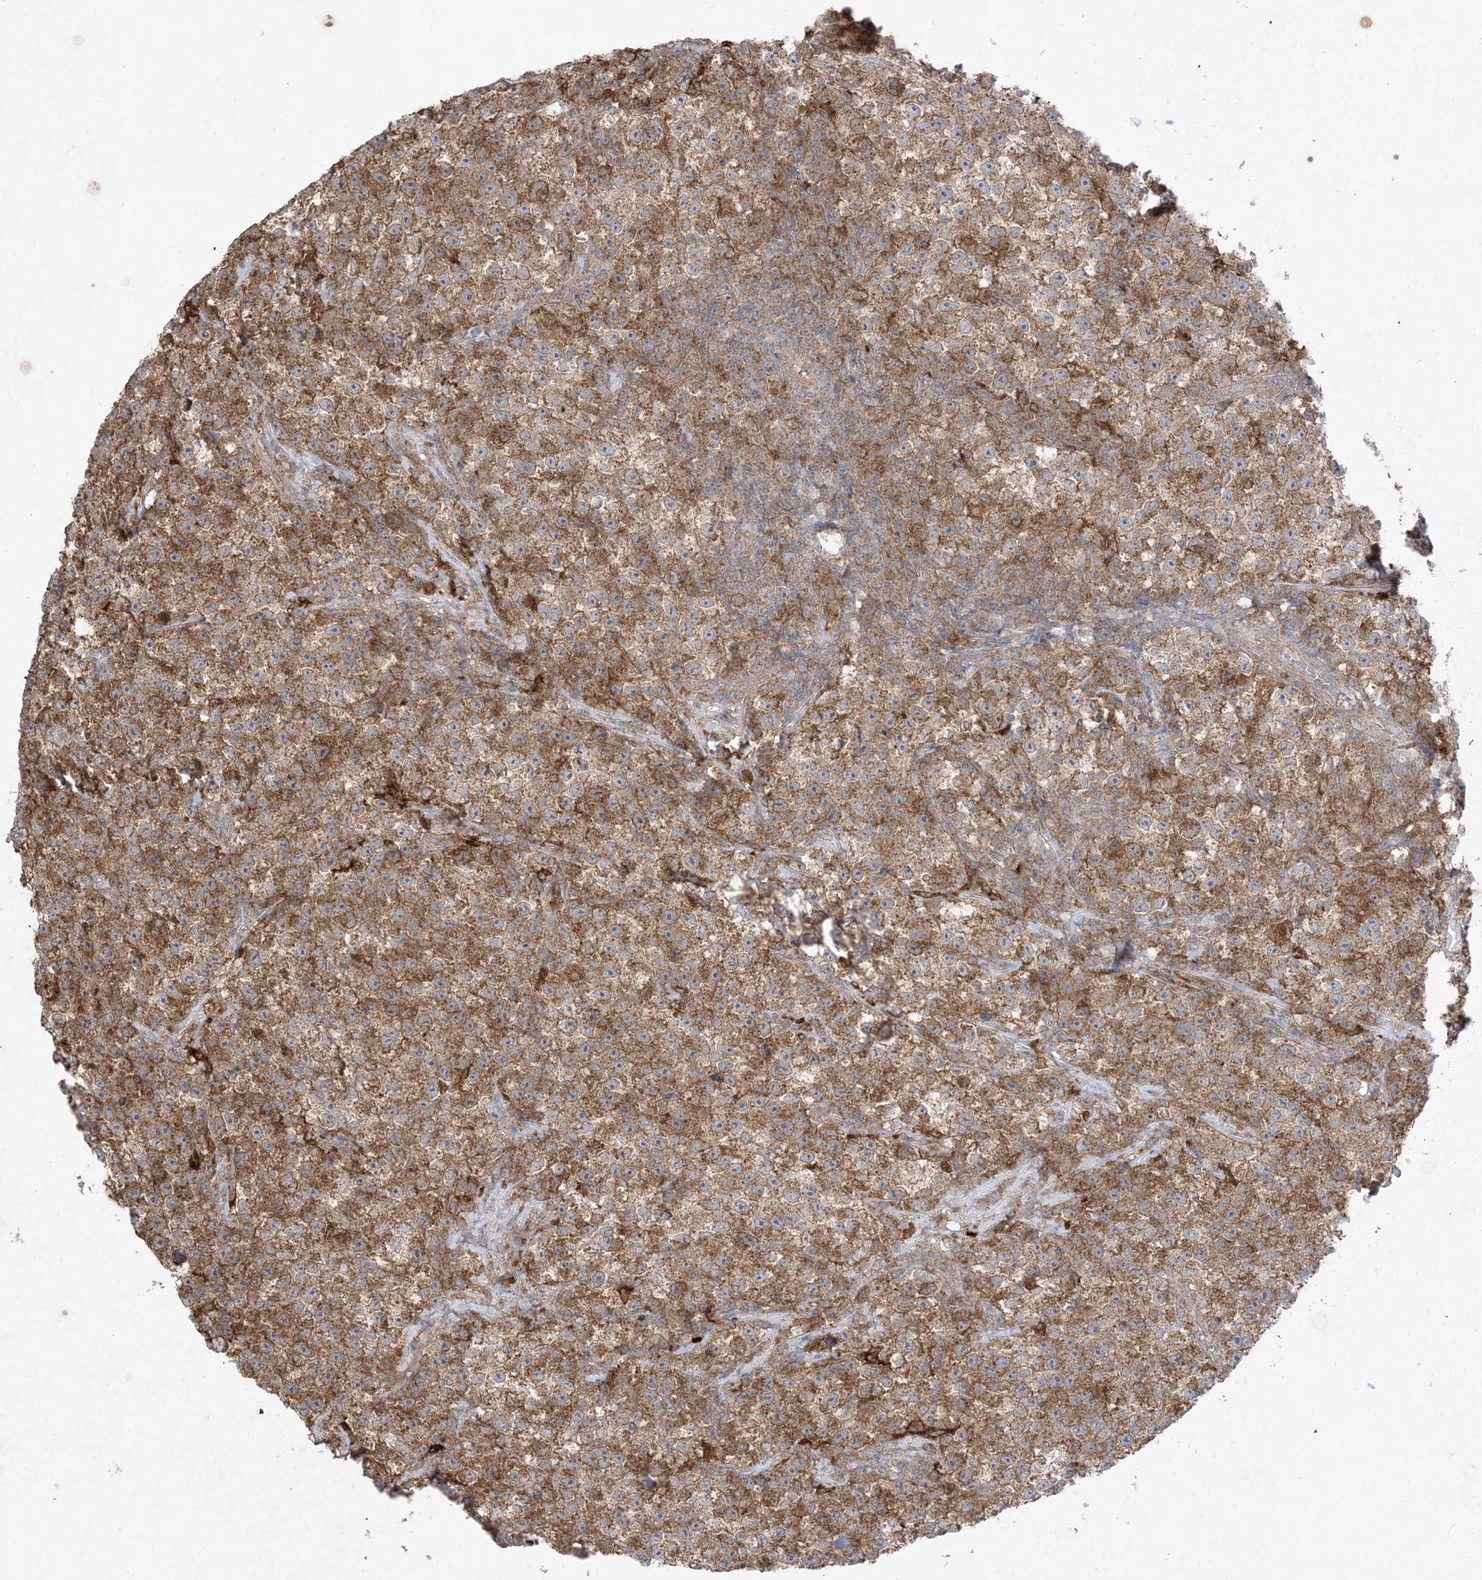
{"staining": {"intensity": "moderate", "quantity": ">75%", "location": "cytoplasmic/membranous"}, "tissue": "testis cancer", "cell_type": "Tumor cells", "image_type": "cancer", "snomed": [{"axis": "morphology", "description": "Seminoma, NOS"}, {"axis": "topography", "description": "Testis"}], "caption": "Moderate cytoplasmic/membranous positivity for a protein is appreciated in about >75% of tumor cells of testis cancer (seminoma) using immunohistochemistry (IHC).", "gene": "UBE2C", "patient": {"sex": "male", "age": 22}}